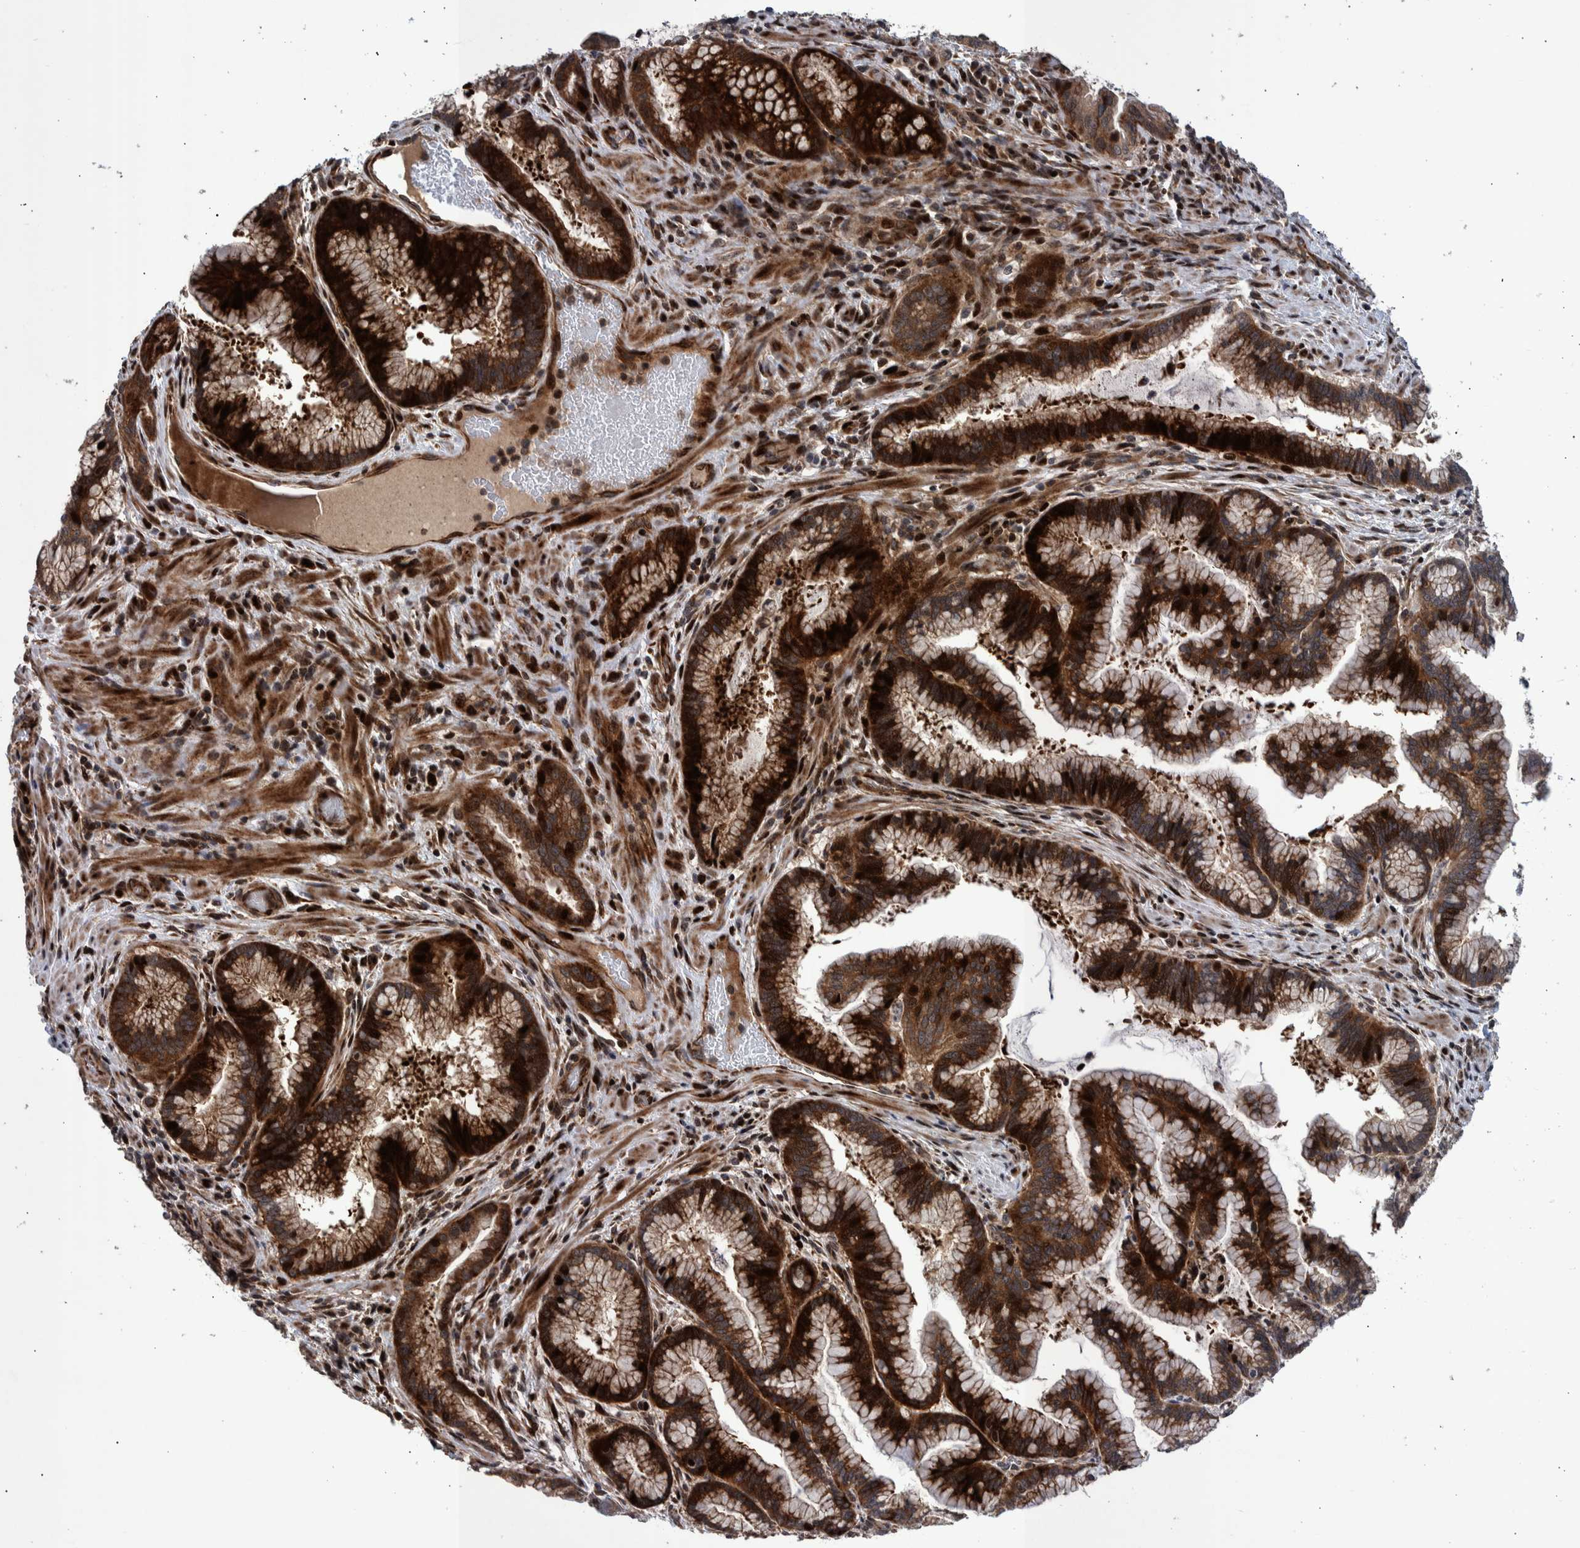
{"staining": {"intensity": "strong", "quantity": ">75%", "location": "cytoplasmic/membranous,nuclear"}, "tissue": "pancreatic cancer", "cell_type": "Tumor cells", "image_type": "cancer", "snomed": [{"axis": "morphology", "description": "Adenocarcinoma, NOS"}, {"axis": "topography", "description": "Pancreas"}], "caption": "Immunohistochemical staining of human adenocarcinoma (pancreatic) displays strong cytoplasmic/membranous and nuclear protein positivity in approximately >75% of tumor cells.", "gene": "SHISA6", "patient": {"sex": "female", "age": 64}}